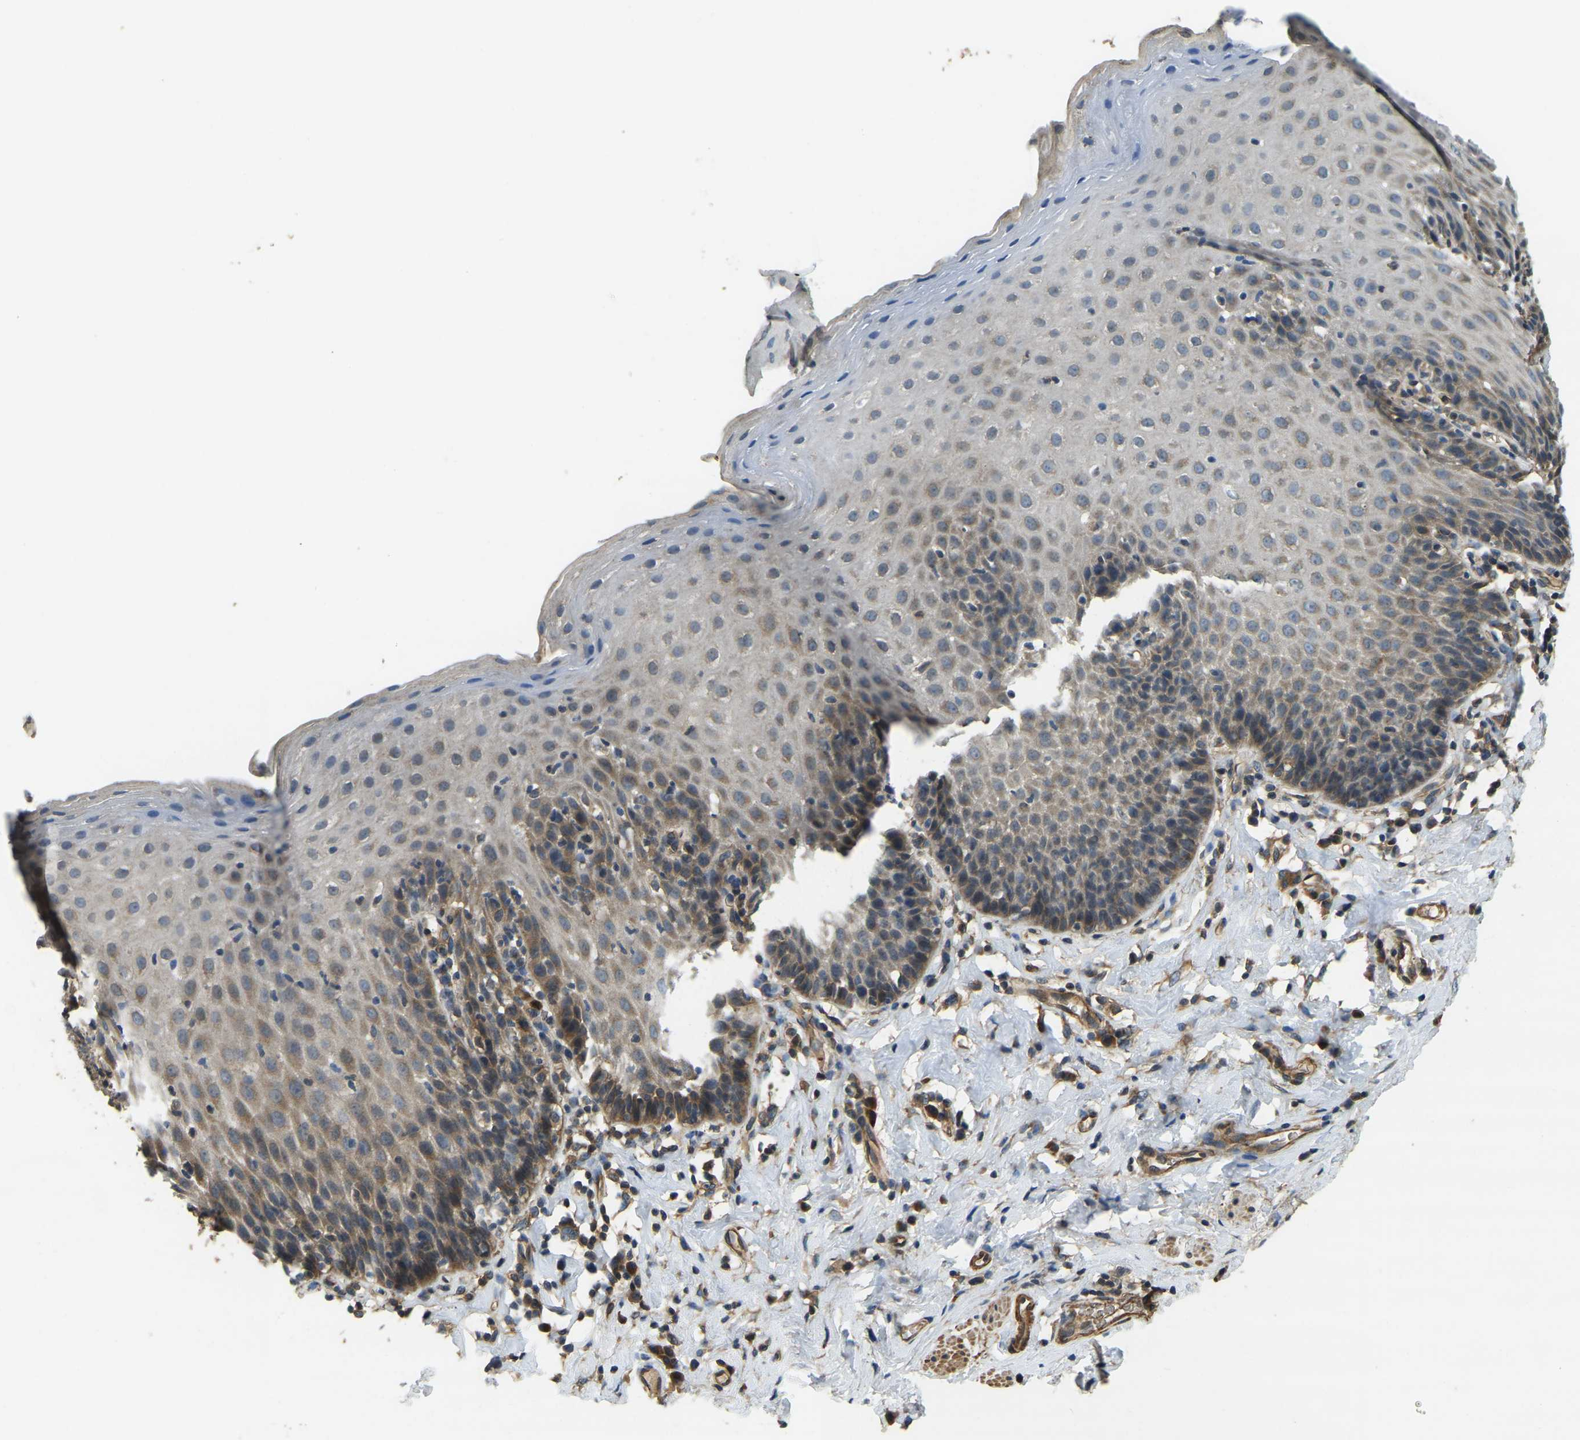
{"staining": {"intensity": "moderate", "quantity": "25%-75%", "location": "cytoplasmic/membranous"}, "tissue": "esophagus", "cell_type": "Squamous epithelial cells", "image_type": "normal", "snomed": [{"axis": "morphology", "description": "Normal tissue, NOS"}, {"axis": "topography", "description": "Esophagus"}], "caption": "Esophagus stained with IHC demonstrates moderate cytoplasmic/membranous expression in about 25%-75% of squamous epithelial cells.", "gene": "ERGIC1", "patient": {"sex": "female", "age": 61}}